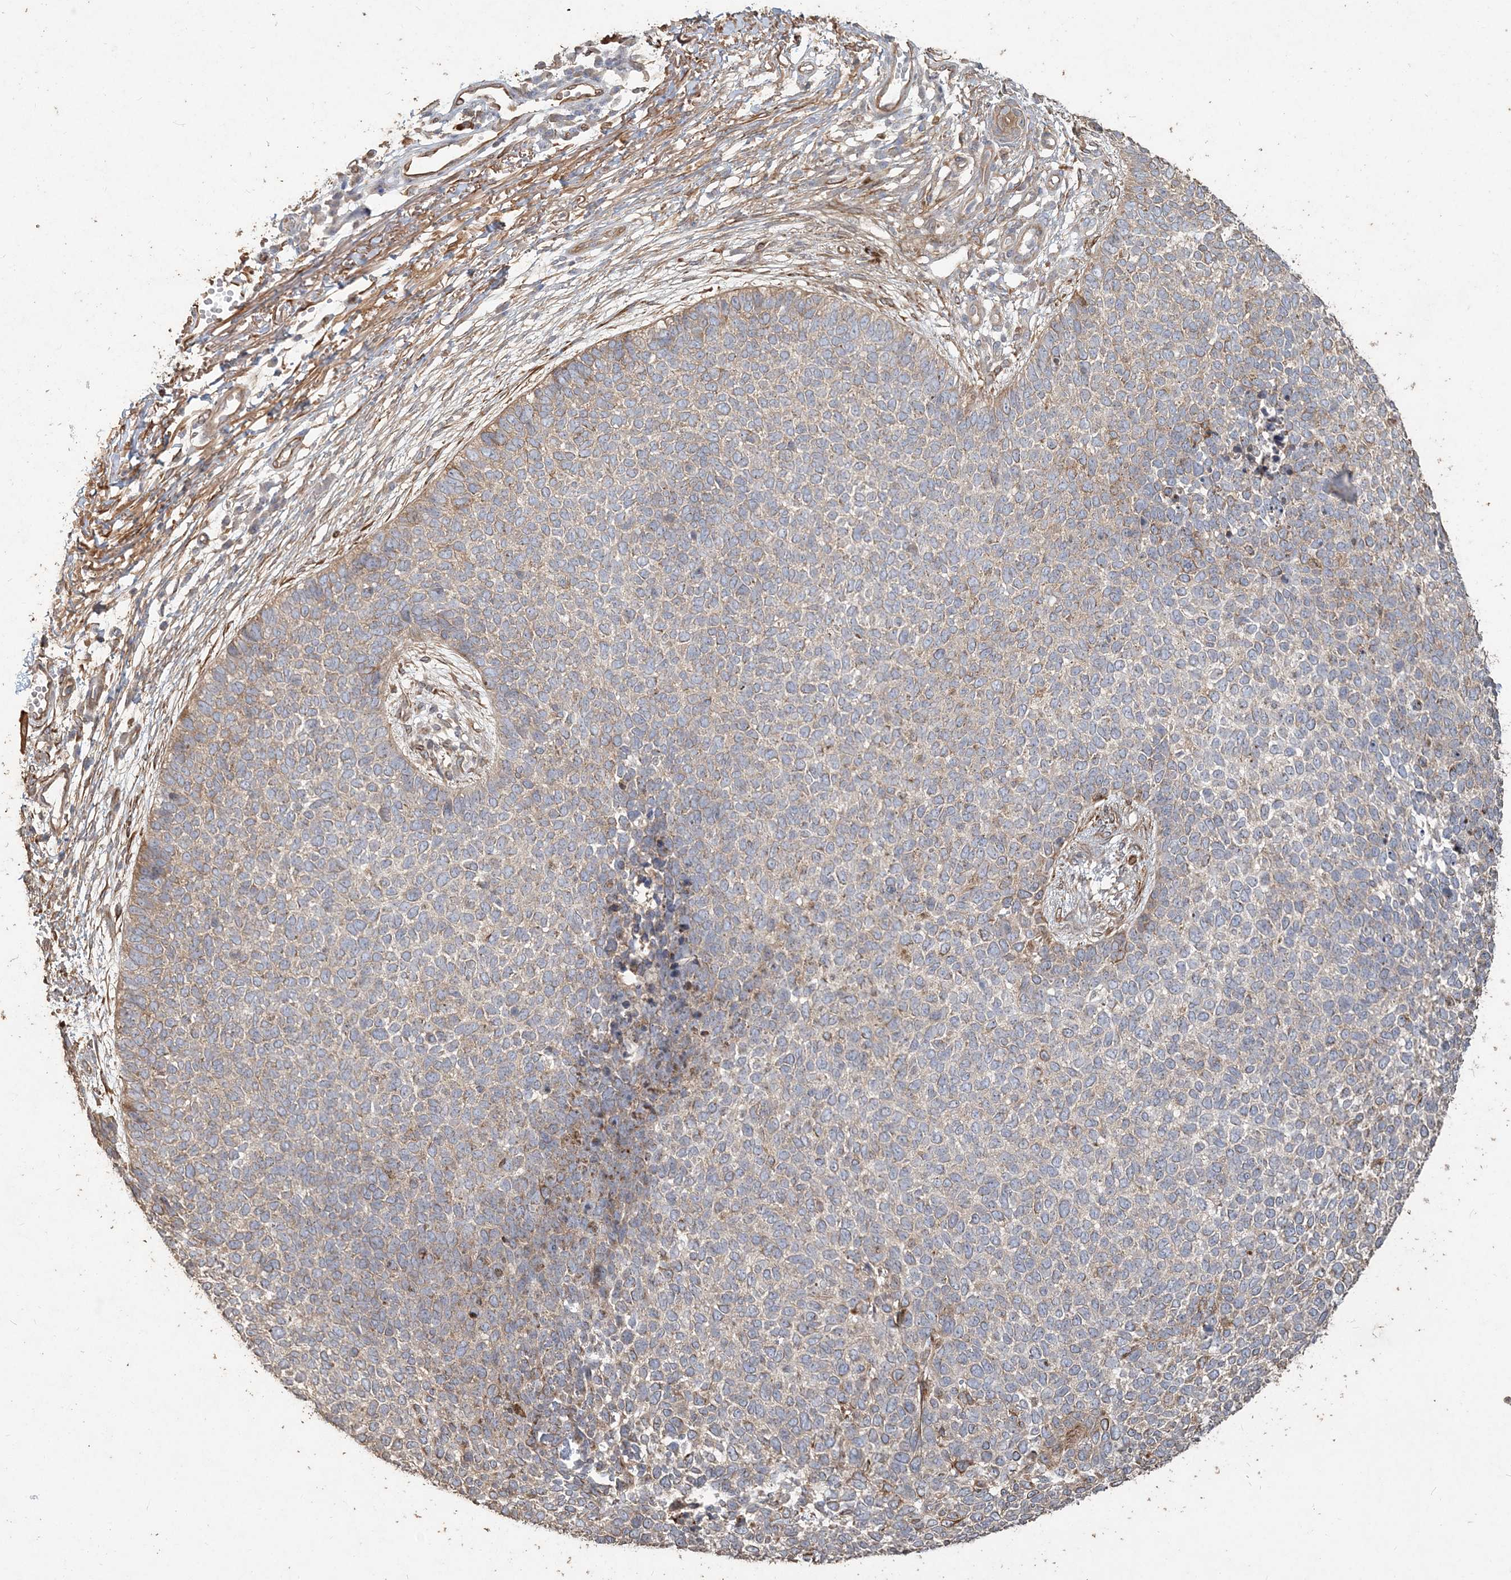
{"staining": {"intensity": "weak", "quantity": "25%-75%", "location": "cytoplasmic/membranous"}, "tissue": "skin cancer", "cell_type": "Tumor cells", "image_type": "cancer", "snomed": [{"axis": "morphology", "description": "Basal cell carcinoma"}, {"axis": "topography", "description": "Skin"}], "caption": "Weak cytoplasmic/membranous protein positivity is identified in approximately 25%-75% of tumor cells in skin cancer (basal cell carcinoma).", "gene": "RNF145", "patient": {"sex": "female", "age": 84}}